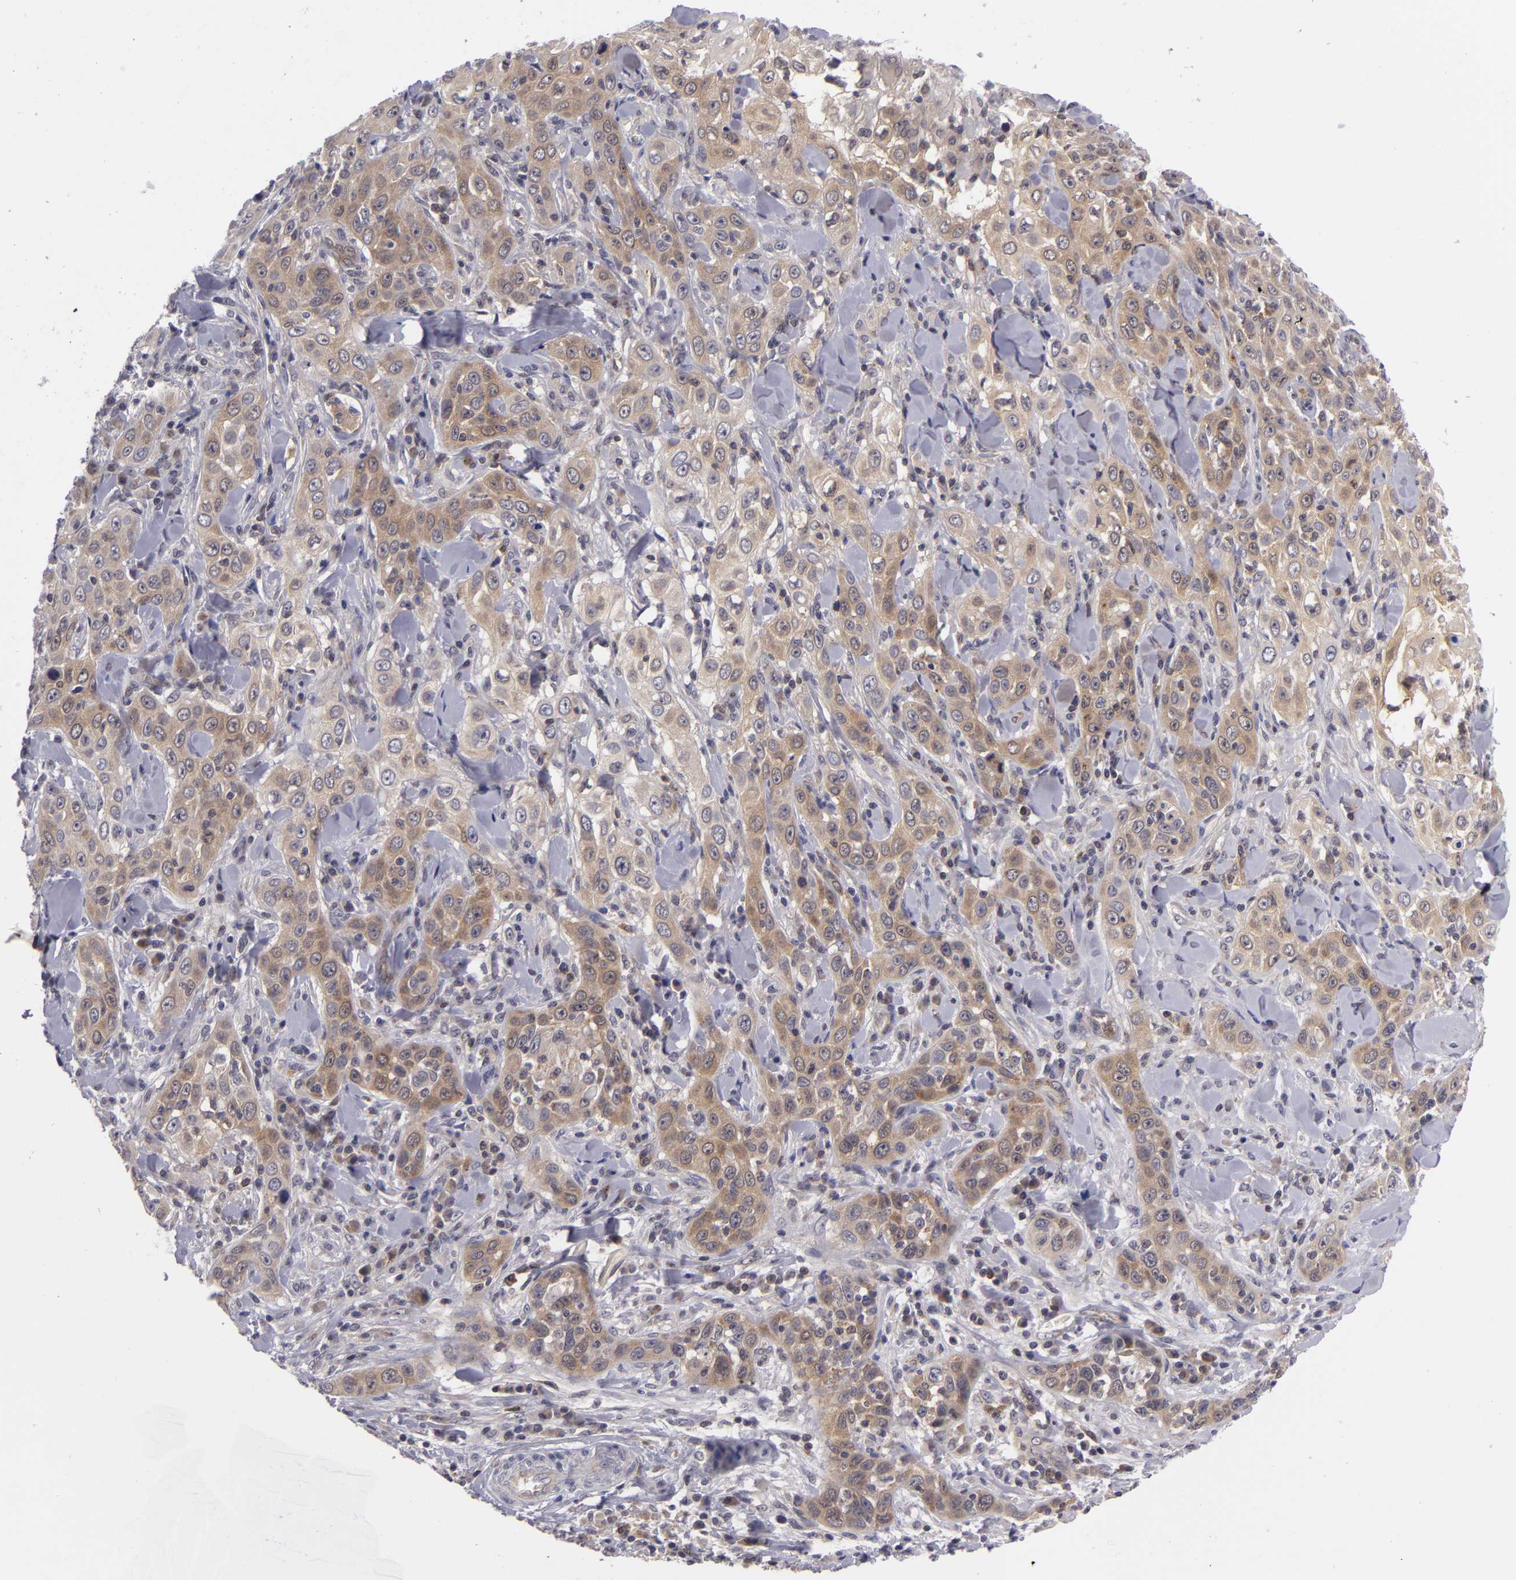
{"staining": {"intensity": "moderate", "quantity": ">75%", "location": "cytoplasmic/membranous"}, "tissue": "skin cancer", "cell_type": "Tumor cells", "image_type": "cancer", "snomed": [{"axis": "morphology", "description": "Squamous cell carcinoma, NOS"}, {"axis": "topography", "description": "Skin"}], "caption": "An immunohistochemistry (IHC) micrograph of neoplastic tissue is shown. Protein staining in brown highlights moderate cytoplasmic/membranous positivity in skin cancer (squamous cell carcinoma) within tumor cells.", "gene": "BCL10", "patient": {"sex": "male", "age": 84}}